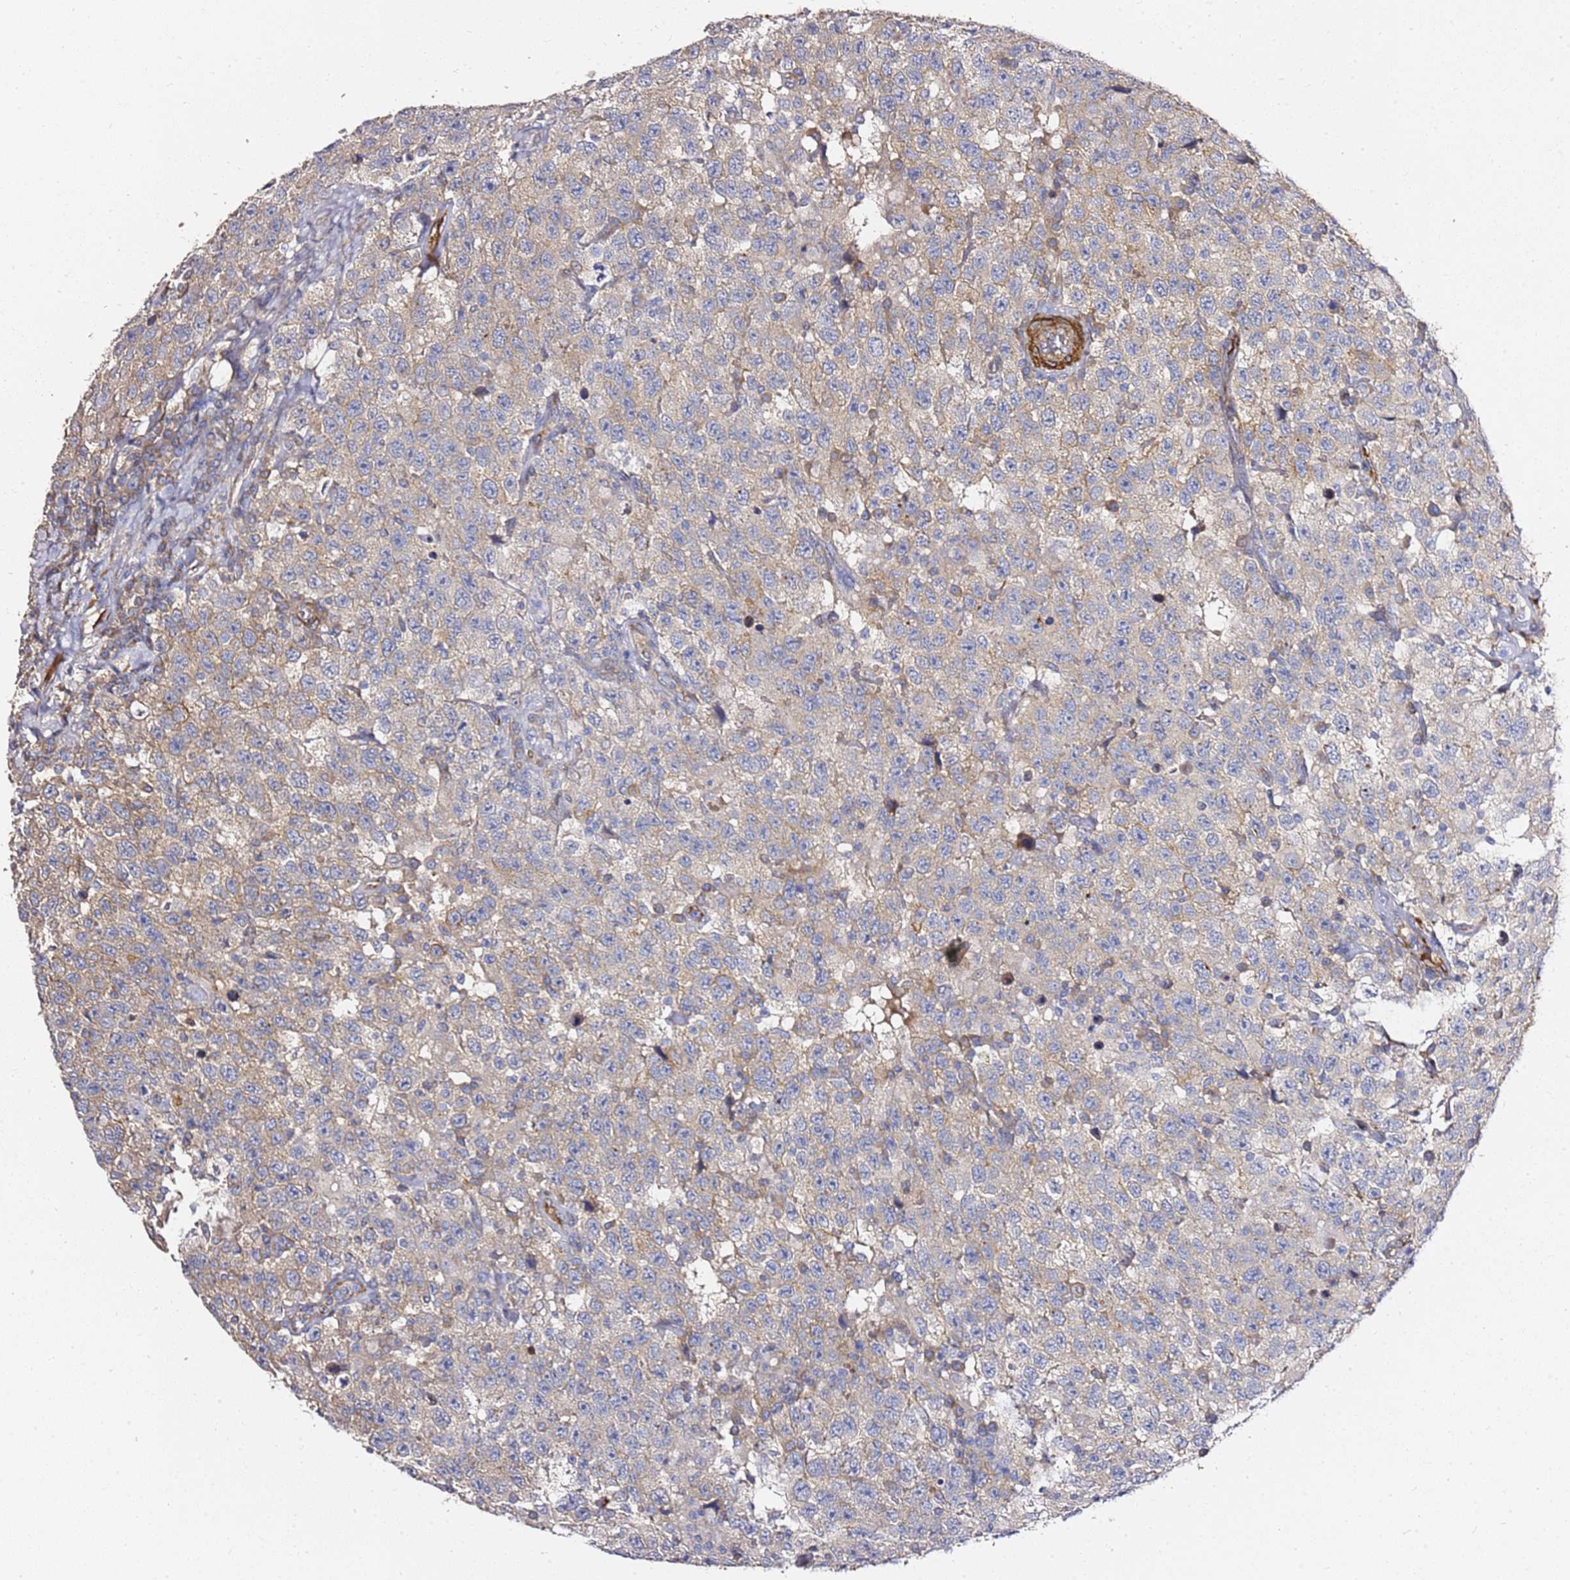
{"staining": {"intensity": "weak", "quantity": "25%-75%", "location": "cytoplasmic/membranous"}, "tissue": "testis cancer", "cell_type": "Tumor cells", "image_type": "cancer", "snomed": [{"axis": "morphology", "description": "Seminoma, NOS"}, {"axis": "topography", "description": "Testis"}], "caption": "Testis cancer tissue demonstrates weak cytoplasmic/membranous staining in approximately 25%-75% of tumor cells Using DAB (brown) and hematoxylin (blue) stains, captured at high magnification using brightfield microscopy.", "gene": "EPS8L1", "patient": {"sex": "male", "age": 41}}